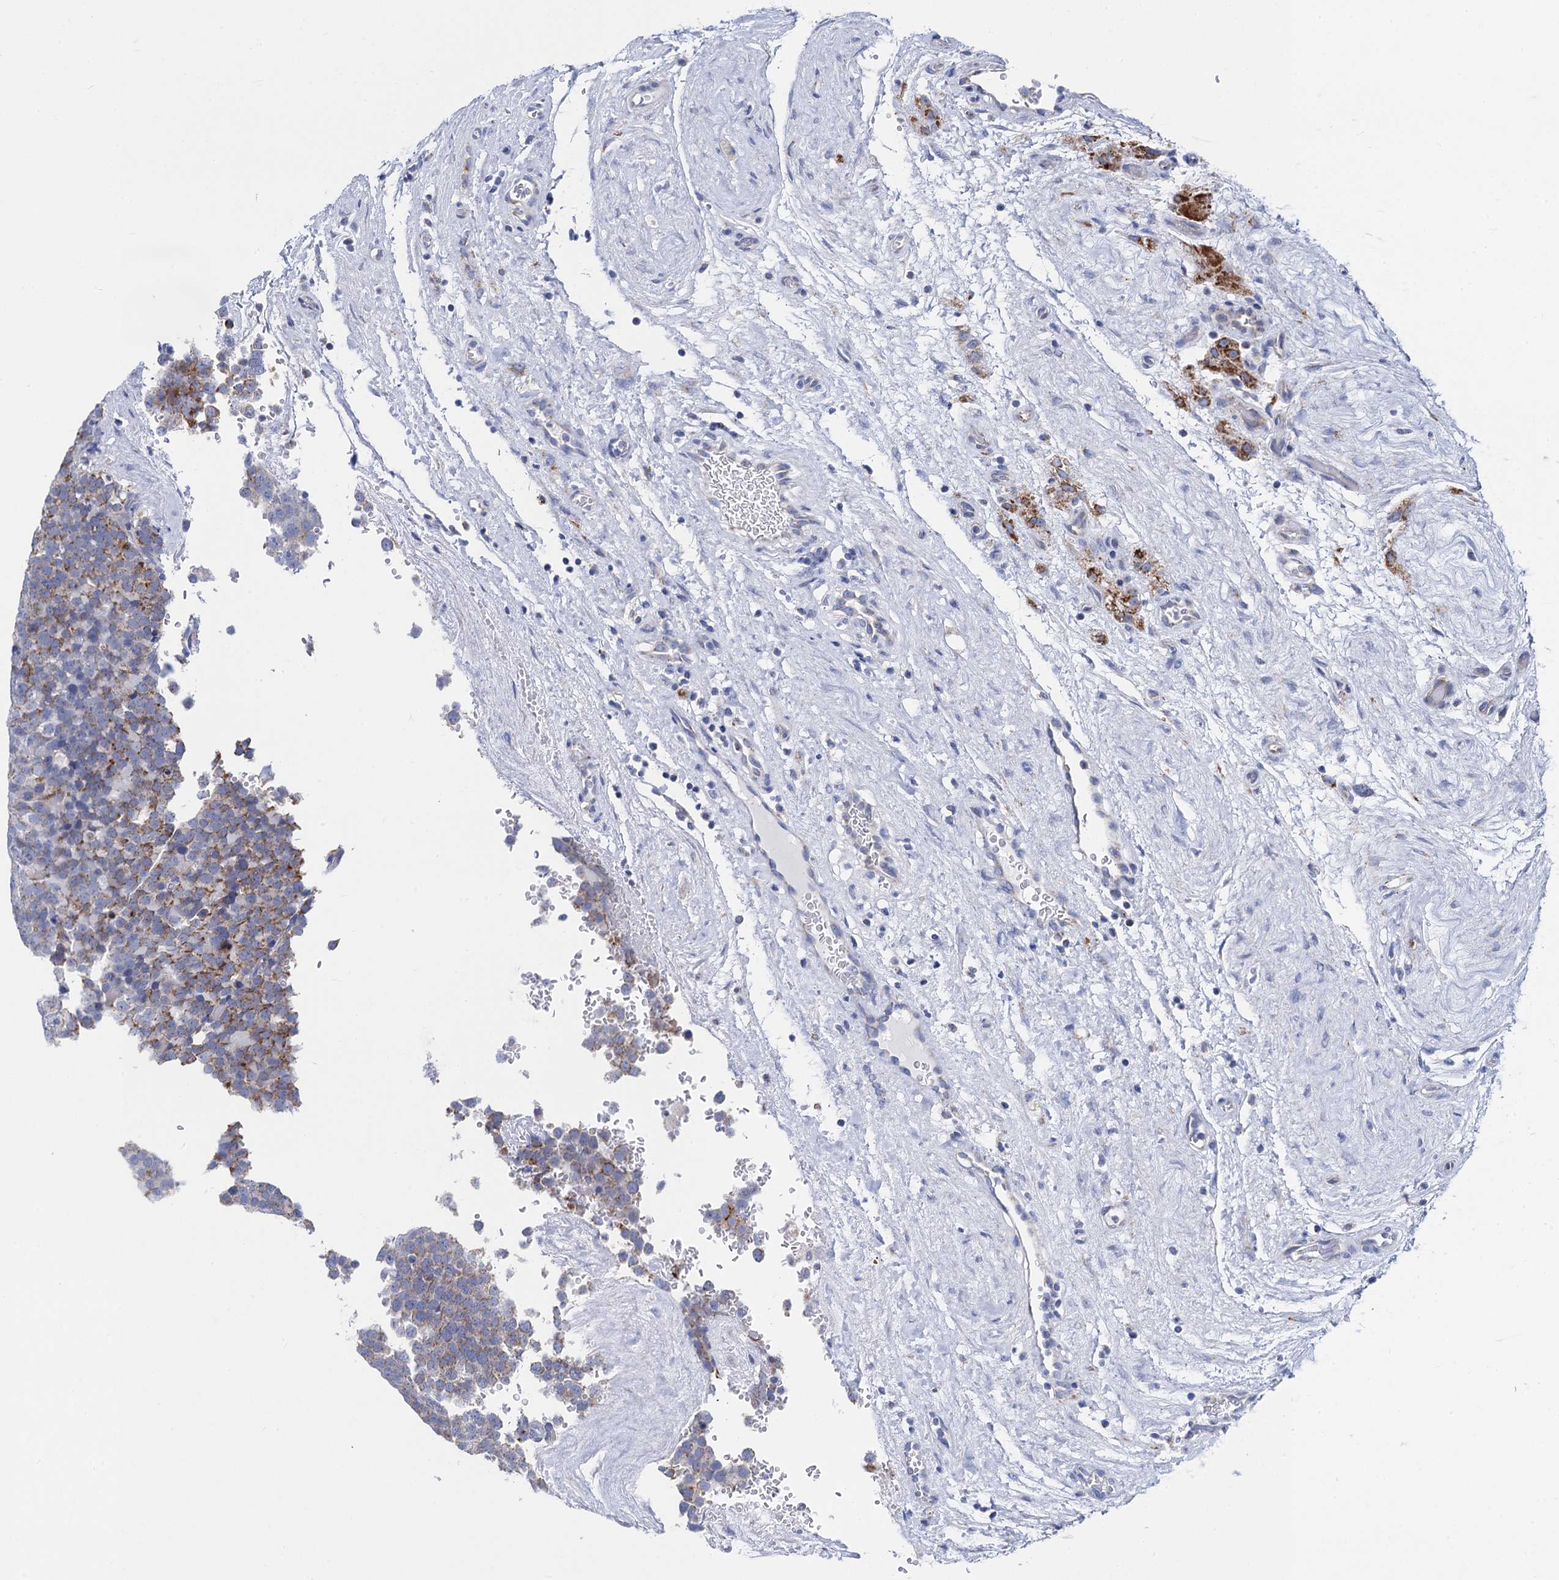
{"staining": {"intensity": "moderate", "quantity": "25%-75%", "location": "cytoplasmic/membranous"}, "tissue": "testis cancer", "cell_type": "Tumor cells", "image_type": "cancer", "snomed": [{"axis": "morphology", "description": "Seminoma, NOS"}, {"axis": "topography", "description": "Testis"}], "caption": "Brown immunohistochemical staining in seminoma (testis) demonstrates moderate cytoplasmic/membranous positivity in approximately 25%-75% of tumor cells. The protein is shown in brown color, while the nuclei are stained blue.", "gene": "ACADSB", "patient": {"sex": "male", "age": 71}}